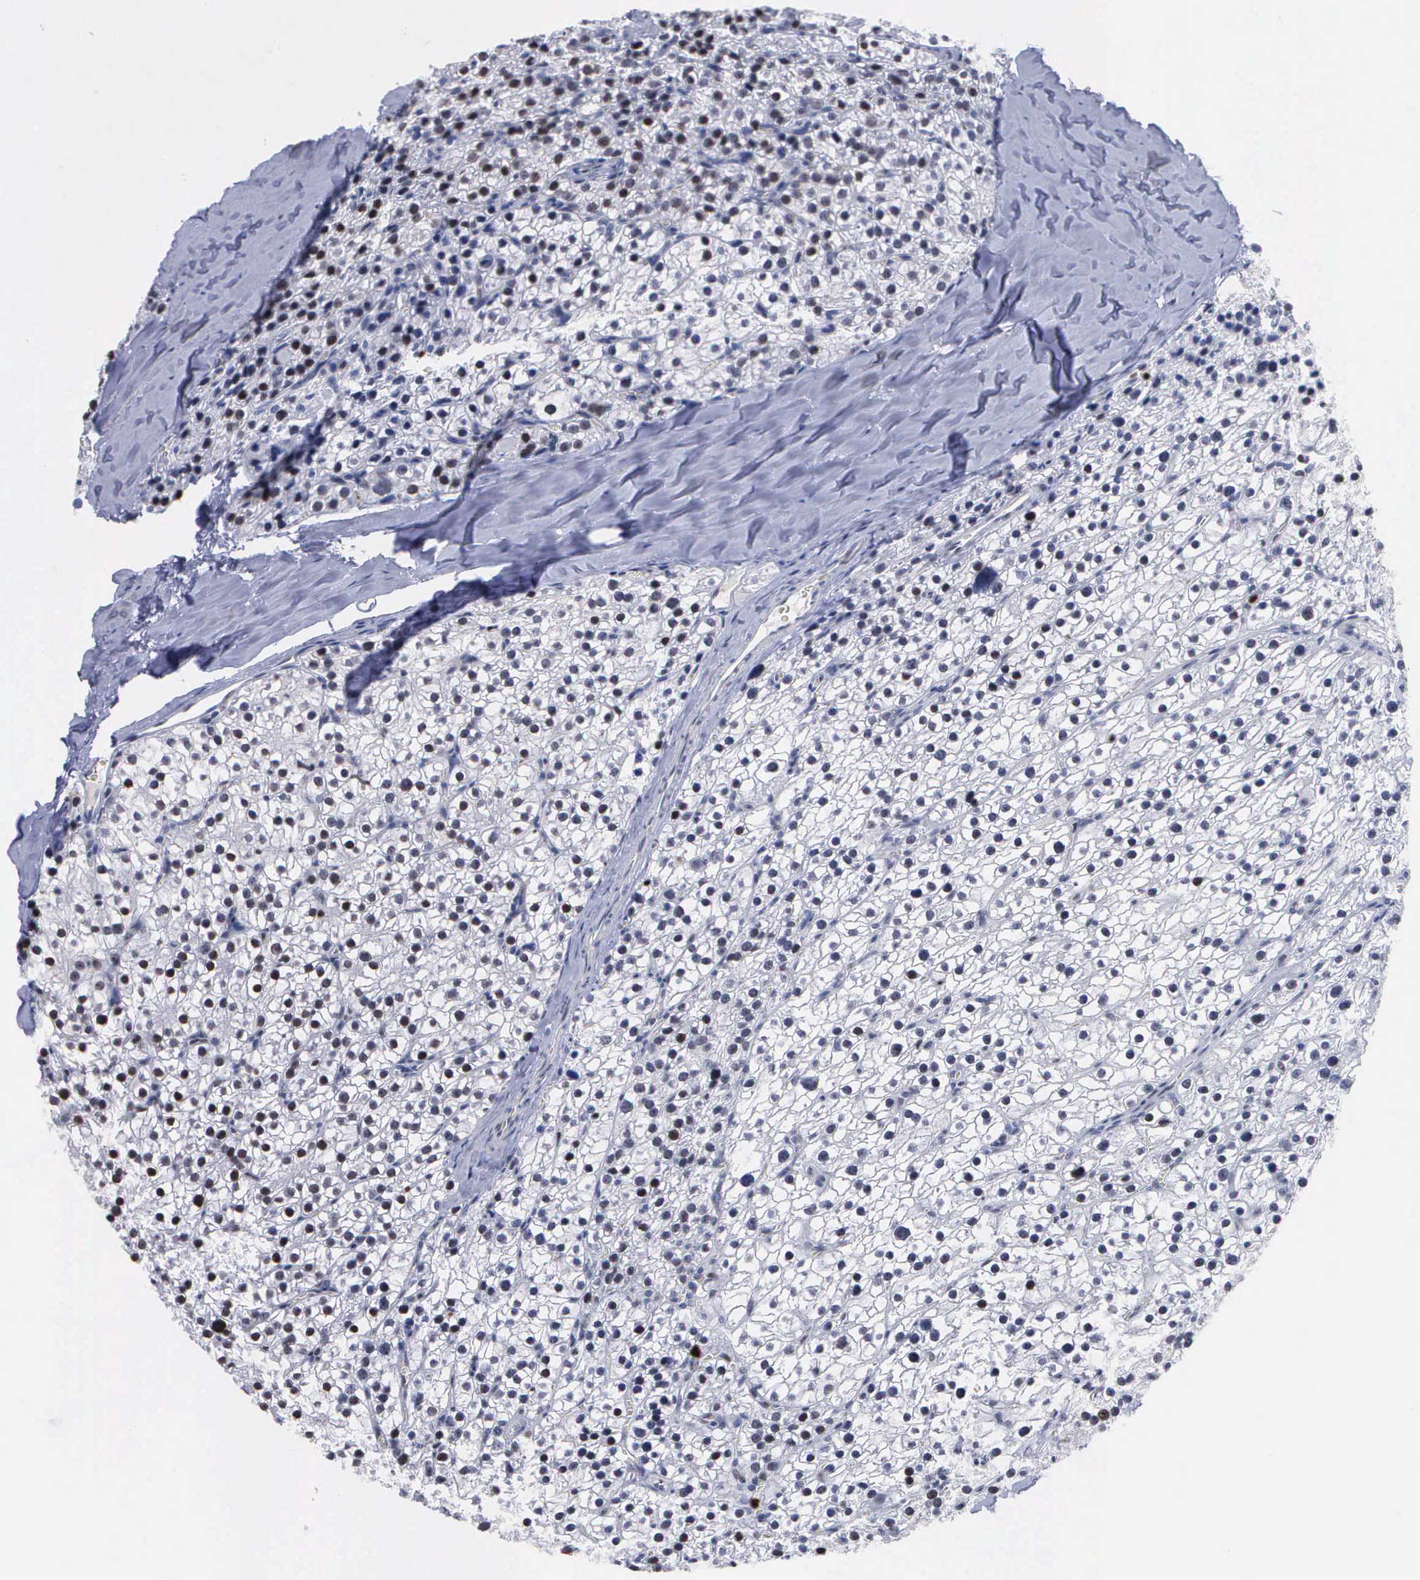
{"staining": {"intensity": "negative", "quantity": "none", "location": "none"}, "tissue": "parathyroid gland", "cell_type": "Glandular cells", "image_type": "normal", "snomed": [{"axis": "morphology", "description": "Normal tissue, NOS"}, {"axis": "topography", "description": "Parathyroid gland"}], "caption": "DAB immunohistochemical staining of normal parathyroid gland exhibits no significant positivity in glandular cells.", "gene": "SPIN3", "patient": {"sex": "female", "age": 54}}